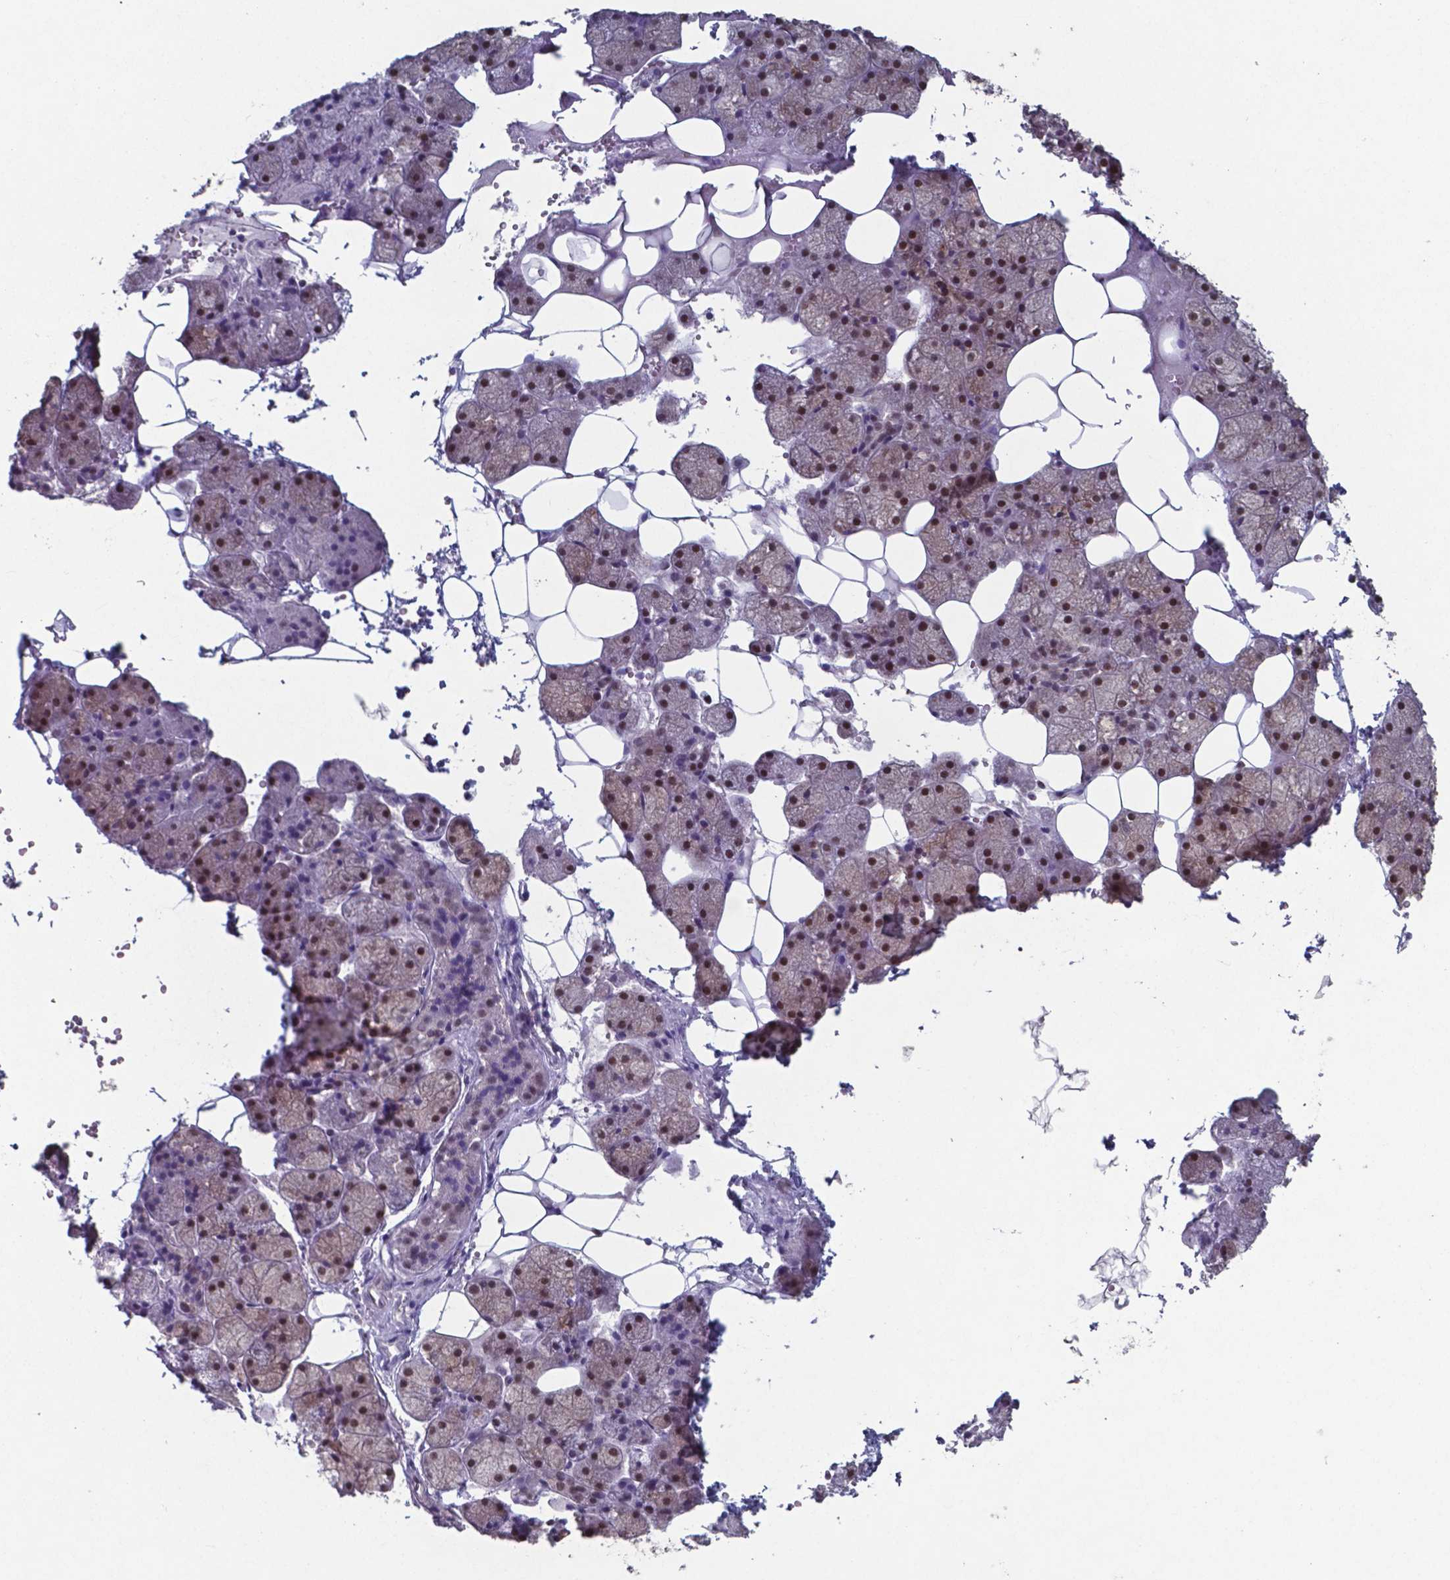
{"staining": {"intensity": "strong", "quantity": ">75%", "location": "nuclear"}, "tissue": "salivary gland", "cell_type": "Glandular cells", "image_type": "normal", "snomed": [{"axis": "morphology", "description": "Normal tissue, NOS"}, {"axis": "topography", "description": "Salivary gland"}], "caption": "Immunohistochemistry (IHC) of unremarkable salivary gland demonstrates high levels of strong nuclear staining in approximately >75% of glandular cells. (brown staining indicates protein expression, while blue staining denotes nuclei).", "gene": "UBA1", "patient": {"sex": "male", "age": 38}}